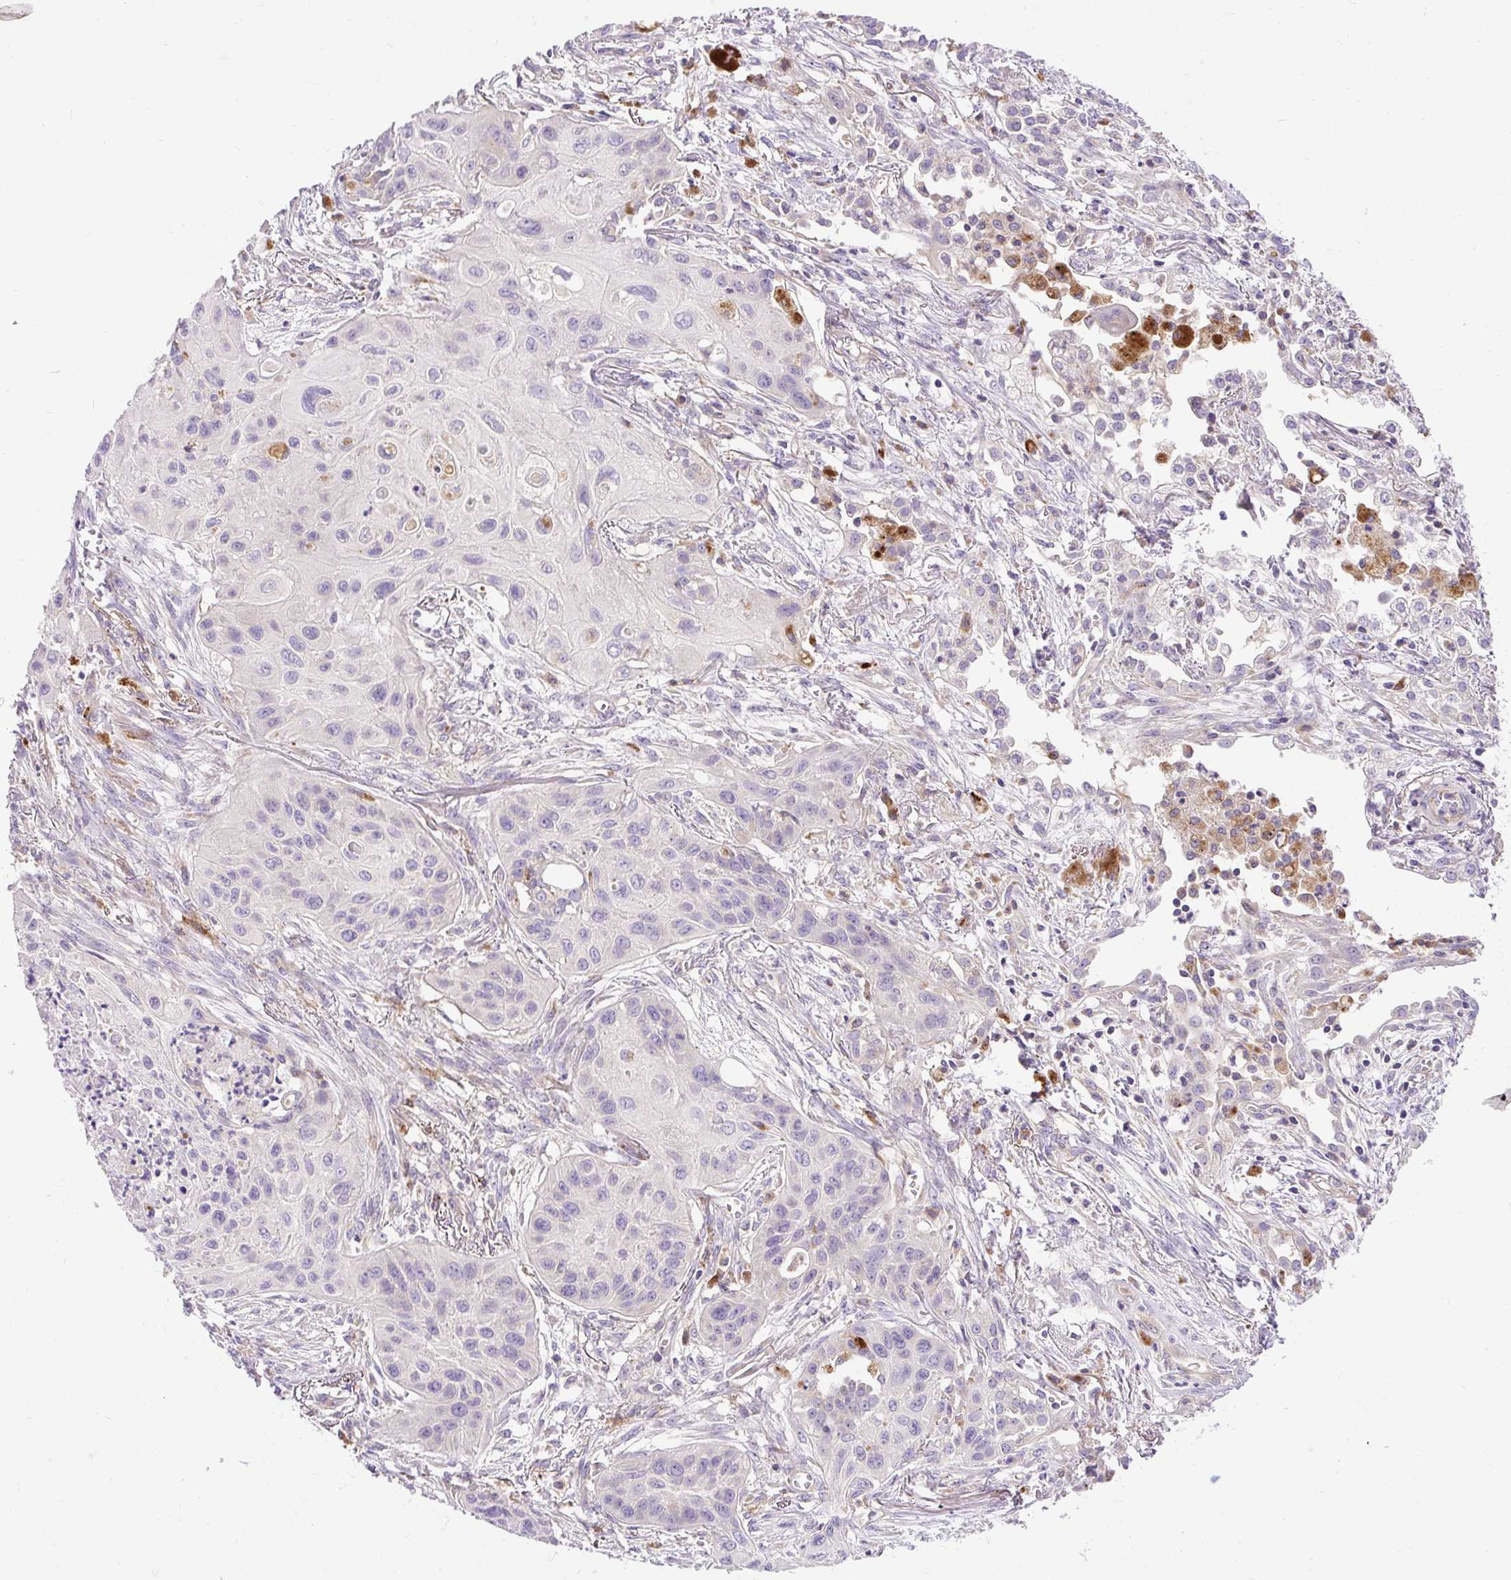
{"staining": {"intensity": "negative", "quantity": "none", "location": "none"}, "tissue": "lung cancer", "cell_type": "Tumor cells", "image_type": "cancer", "snomed": [{"axis": "morphology", "description": "Squamous cell carcinoma, NOS"}, {"axis": "topography", "description": "Lung"}], "caption": "Immunohistochemistry (IHC) of lung cancer displays no positivity in tumor cells.", "gene": "HEXB", "patient": {"sex": "male", "age": 71}}